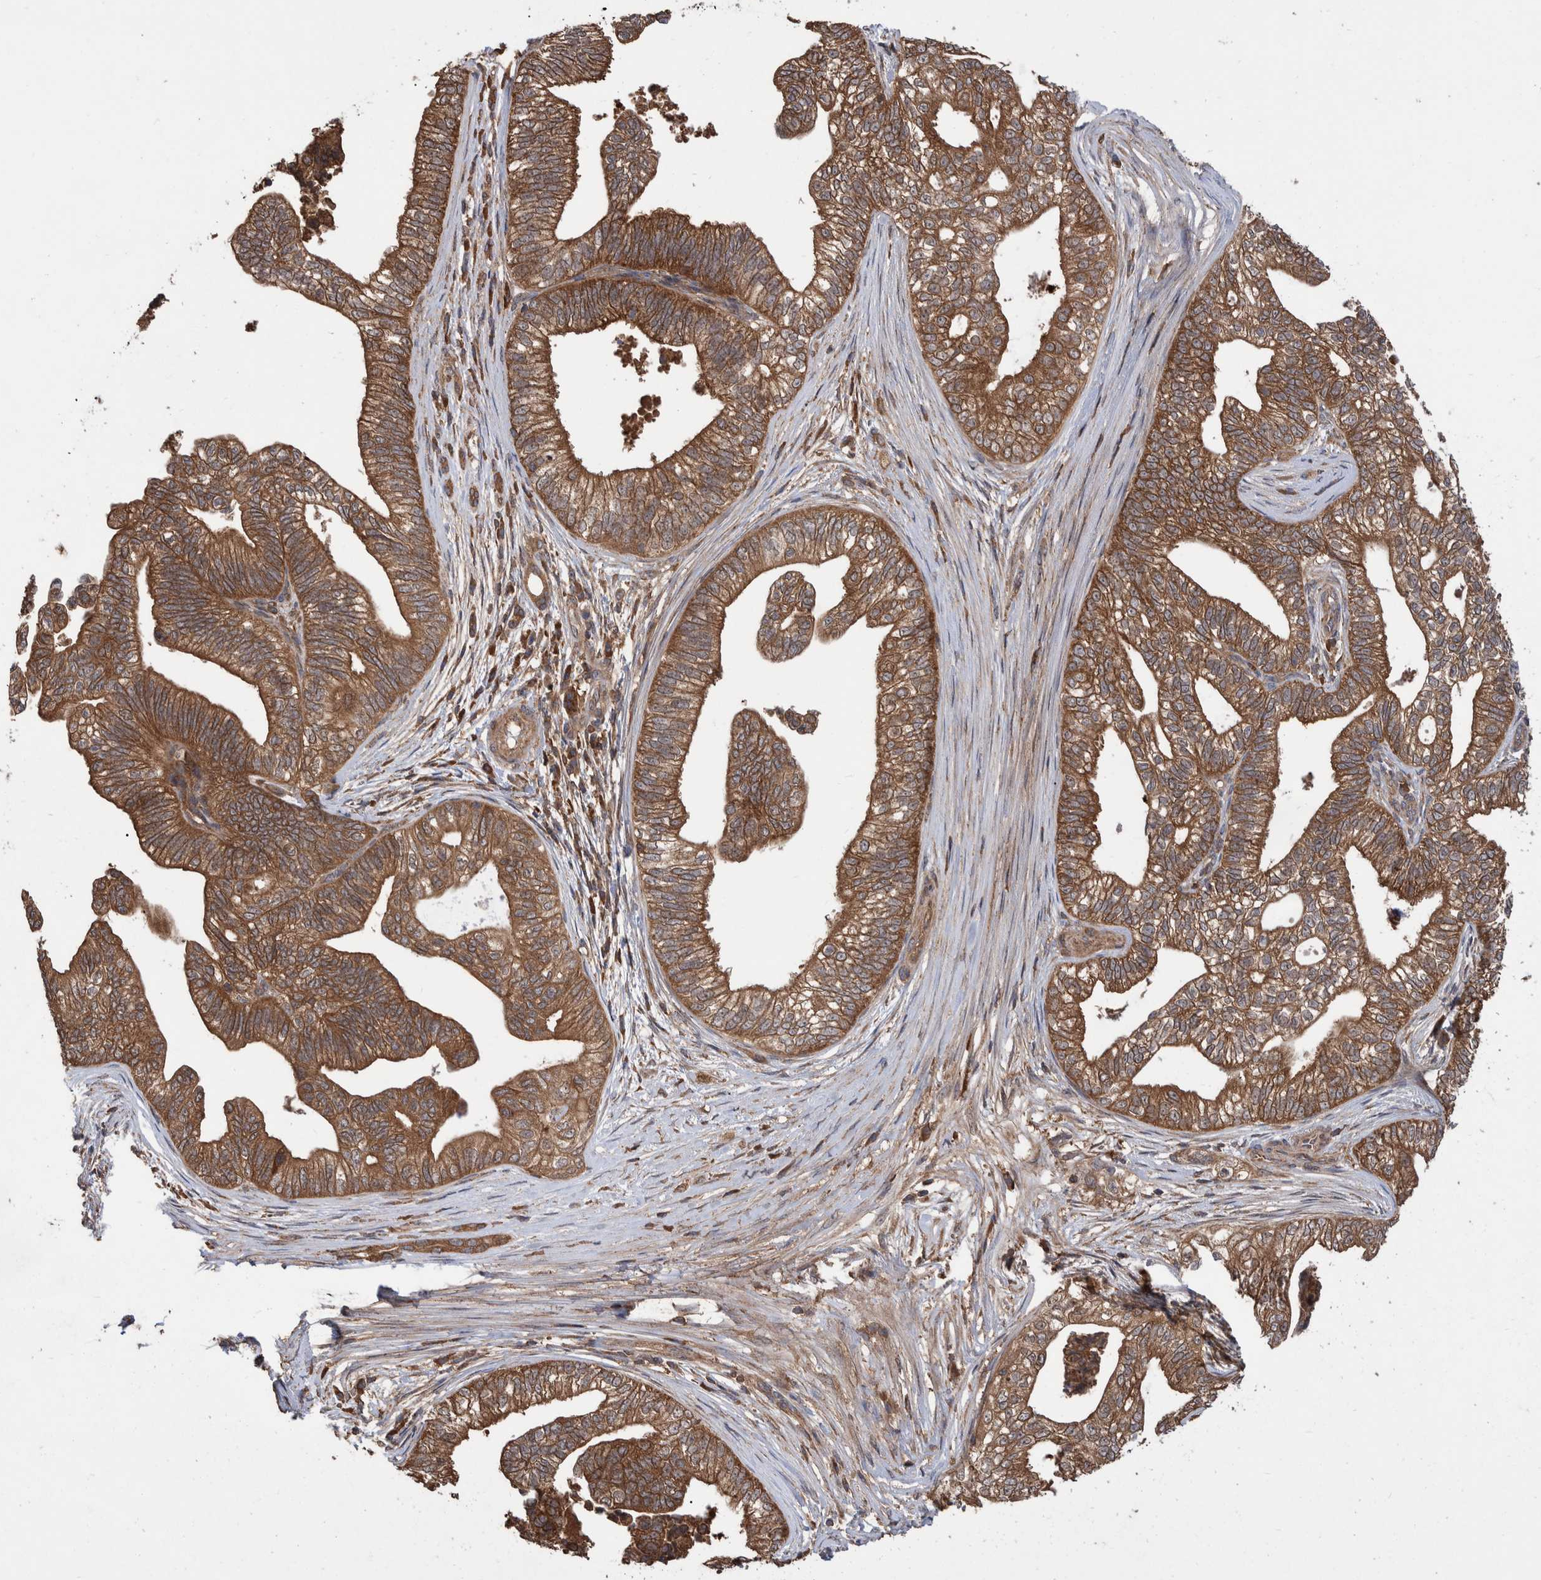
{"staining": {"intensity": "strong", "quantity": ">75%", "location": "cytoplasmic/membranous"}, "tissue": "pancreatic cancer", "cell_type": "Tumor cells", "image_type": "cancer", "snomed": [{"axis": "morphology", "description": "Adenocarcinoma, NOS"}, {"axis": "topography", "description": "Pancreas"}], "caption": "Immunohistochemistry (IHC) (DAB) staining of pancreatic adenocarcinoma reveals strong cytoplasmic/membranous protein positivity in about >75% of tumor cells.", "gene": "VBP1", "patient": {"sex": "male", "age": 72}}